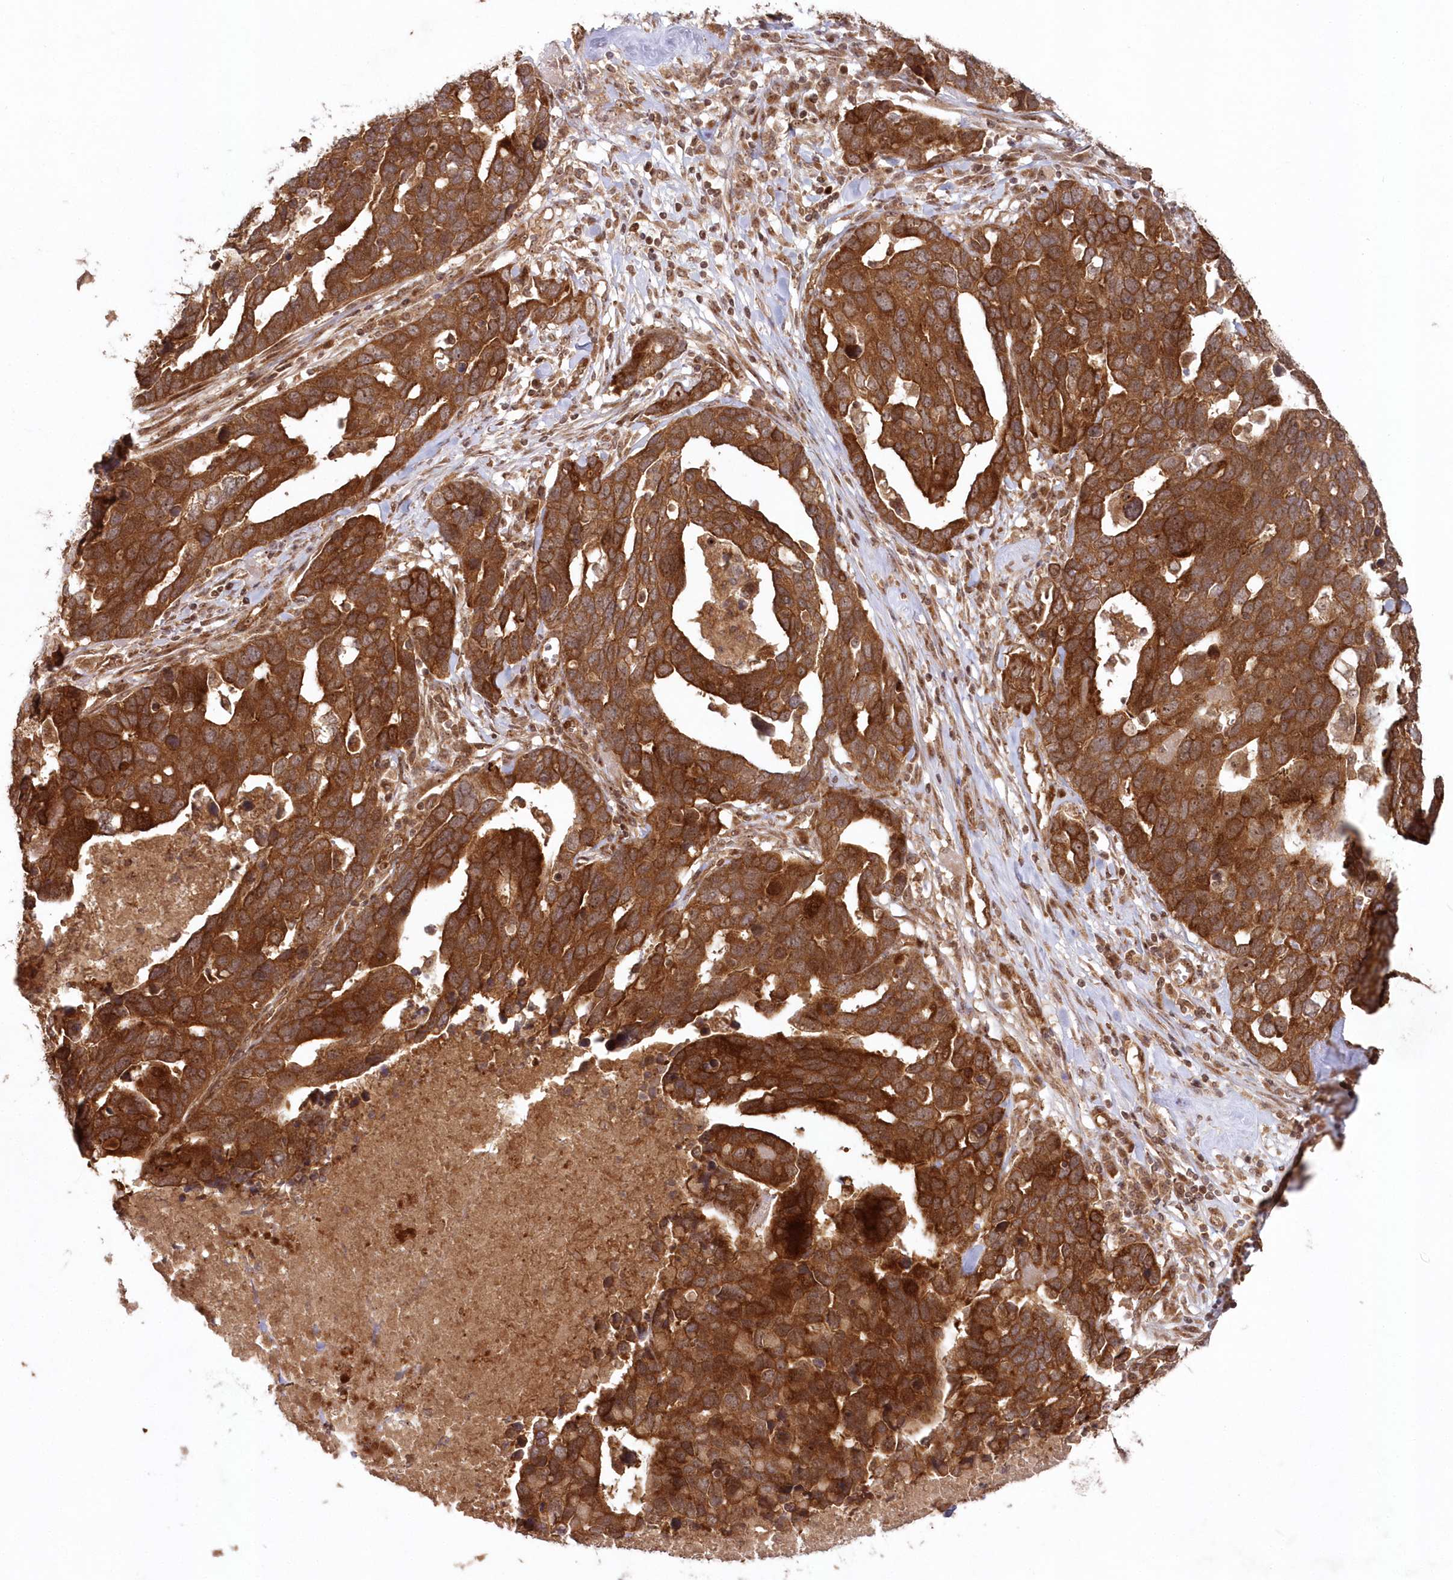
{"staining": {"intensity": "strong", "quantity": ">75%", "location": "cytoplasmic/membranous"}, "tissue": "ovarian cancer", "cell_type": "Tumor cells", "image_type": "cancer", "snomed": [{"axis": "morphology", "description": "Cystadenocarcinoma, serous, NOS"}, {"axis": "topography", "description": "Ovary"}], "caption": "A brown stain shows strong cytoplasmic/membranous staining of a protein in human serous cystadenocarcinoma (ovarian) tumor cells.", "gene": "SERINC1", "patient": {"sex": "female", "age": 54}}